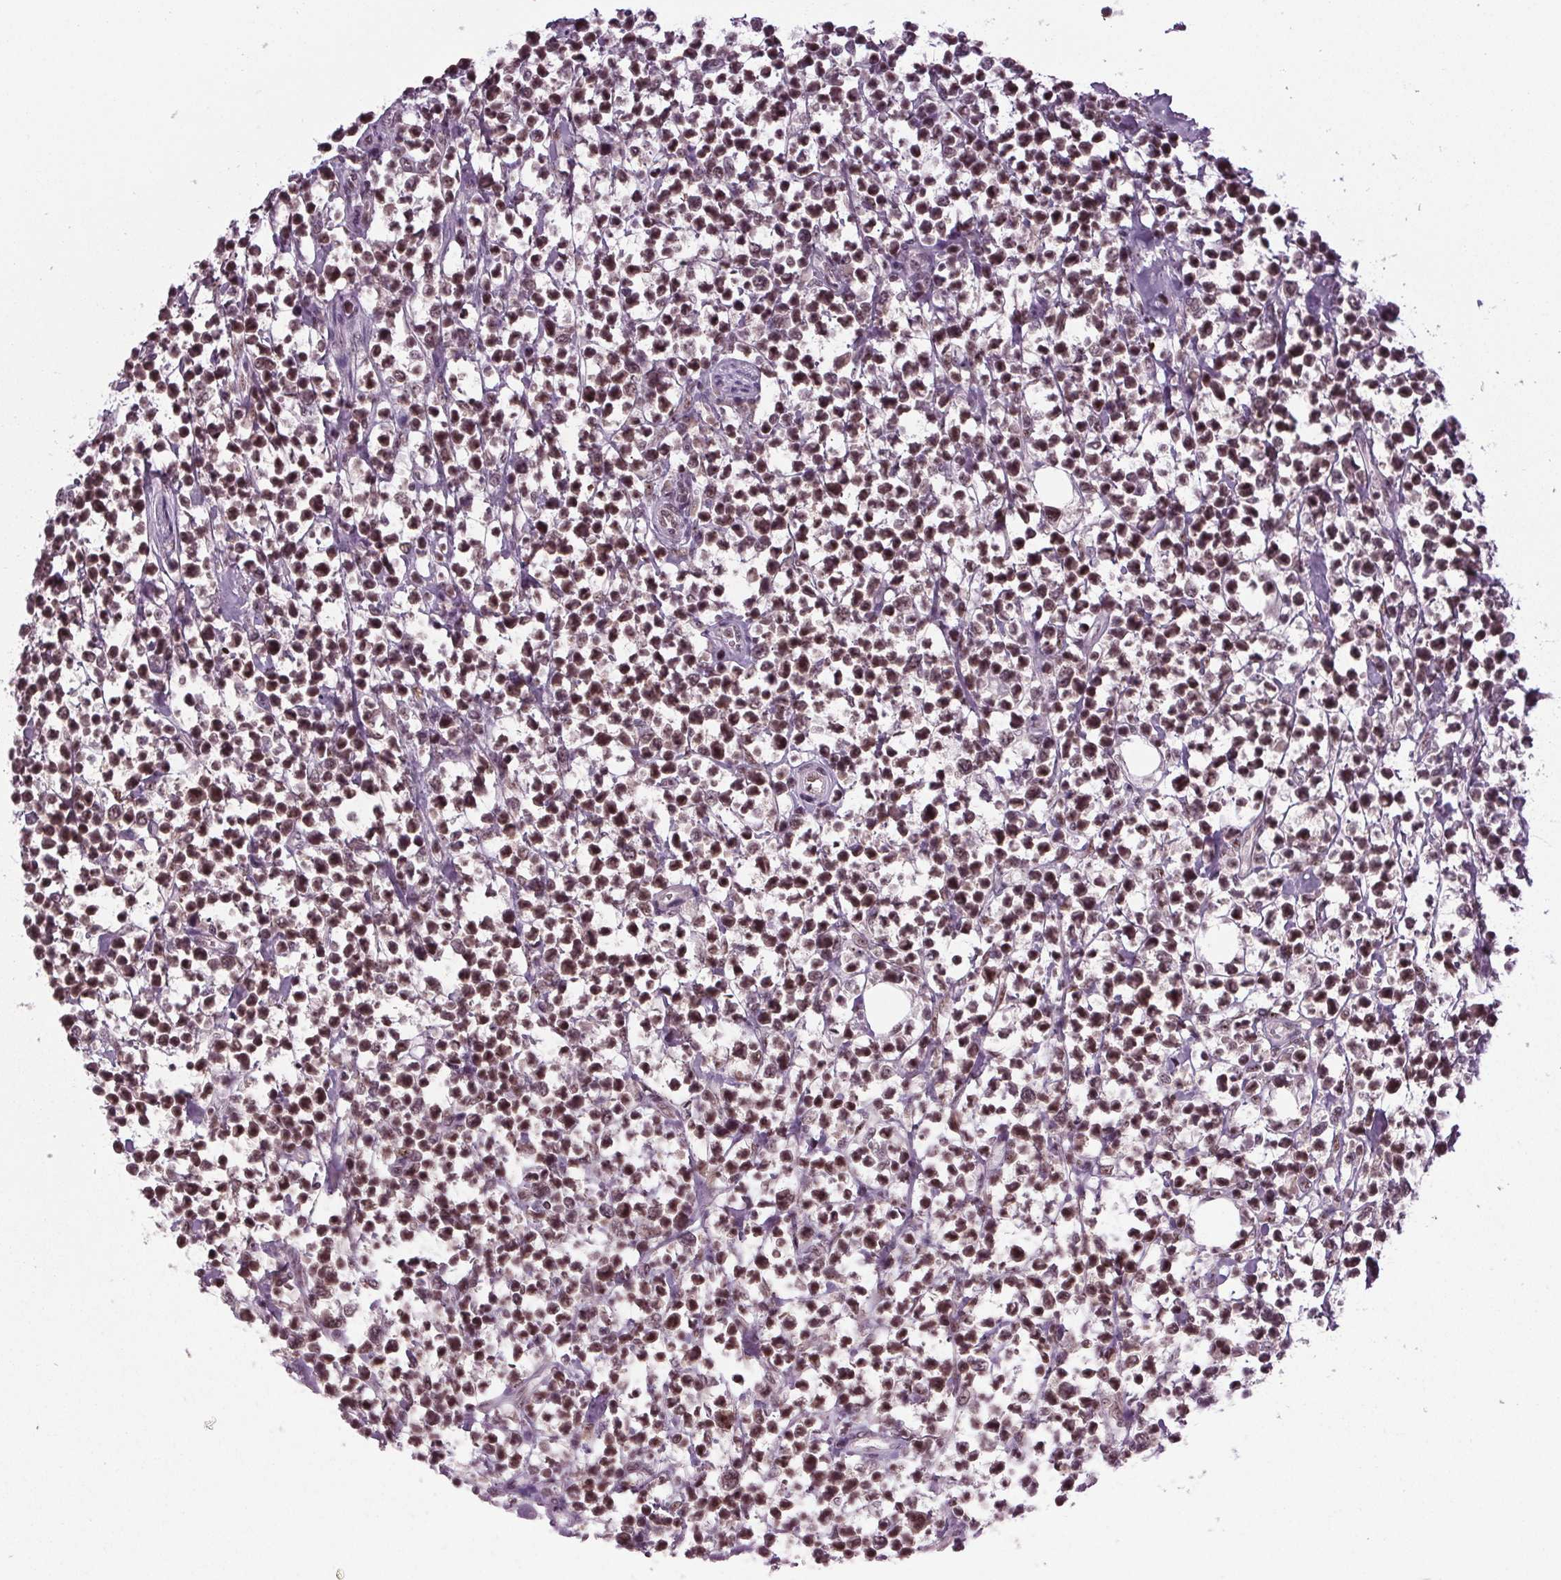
{"staining": {"intensity": "moderate", "quantity": ">75%", "location": "nuclear"}, "tissue": "lymphoma", "cell_type": "Tumor cells", "image_type": "cancer", "snomed": [{"axis": "morphology", "description": "Malignant lymphoma, non-Hodgkin's type, High grade"}, {"axis": "topography", "description": "Soft tissue"}], "caption": "Immunohistochemical staining of lymphoma reveals medium levels of moderate nuclear protein staining in about >75% of tumor cells.", "gene": "DDX41", "patient": {"sex": "female", "age": 56}}